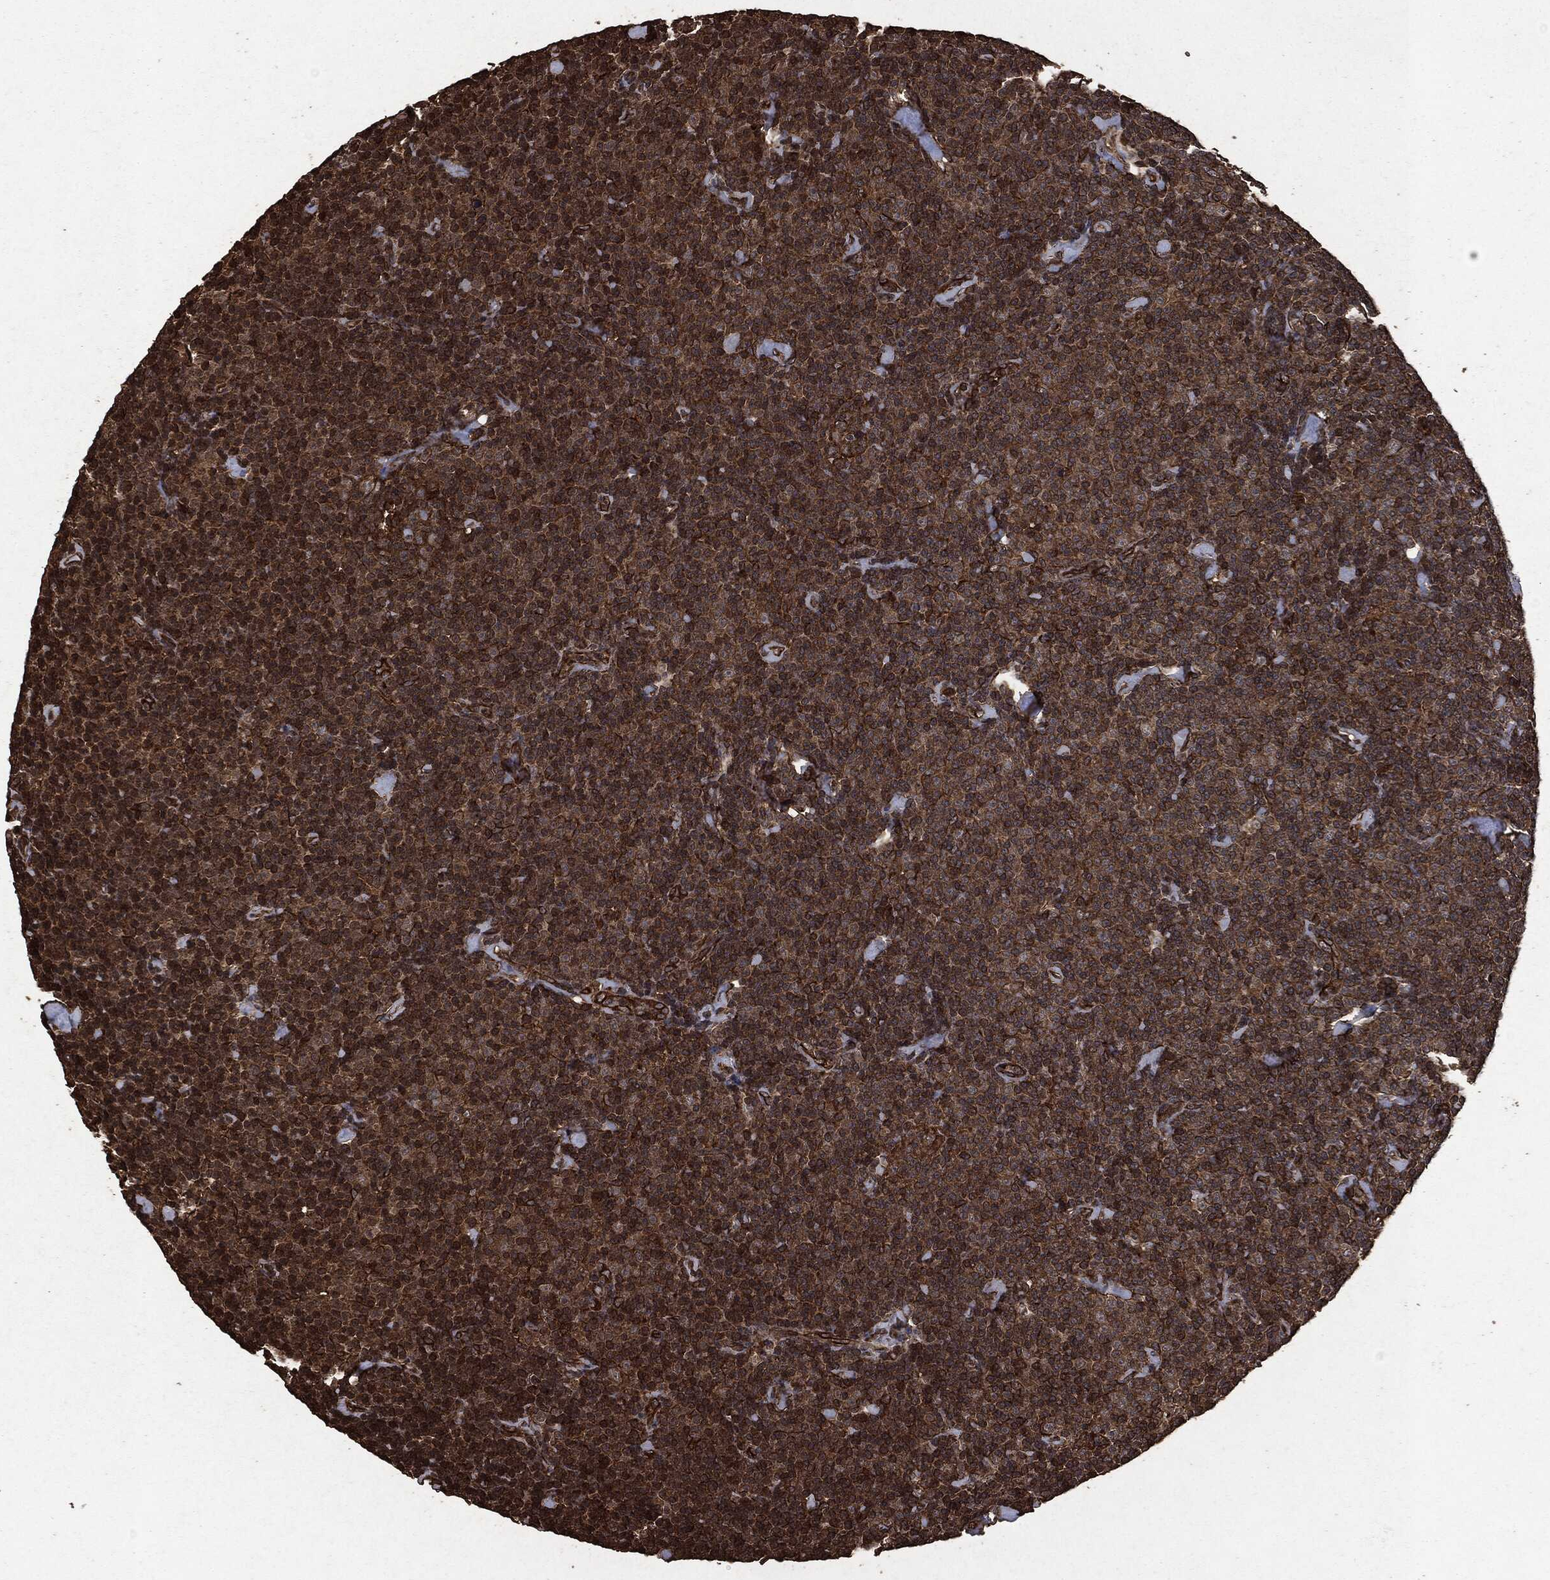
{"staining": {"intensity": "strong", "quantity": "25%-75%", "location": "cytoplasmic/membranous"}, "tissue": "lymphoma", "cell_type": "Tumor cells", "image_type": "cancer", "snomed": [{"axis": "morphology", "description": "Malignant lymphoma, non-Hodgkin's type, Low grade"}, {"axis": "topography", "description": "Lymph node"}], "caption": "Strong cytoplasmic/membranous protein positivity is present in approximately 25%-75% of tumor cells in lymphoma.", "gene": "HRAS", "patient": {"sex": "male", "age": 81}}